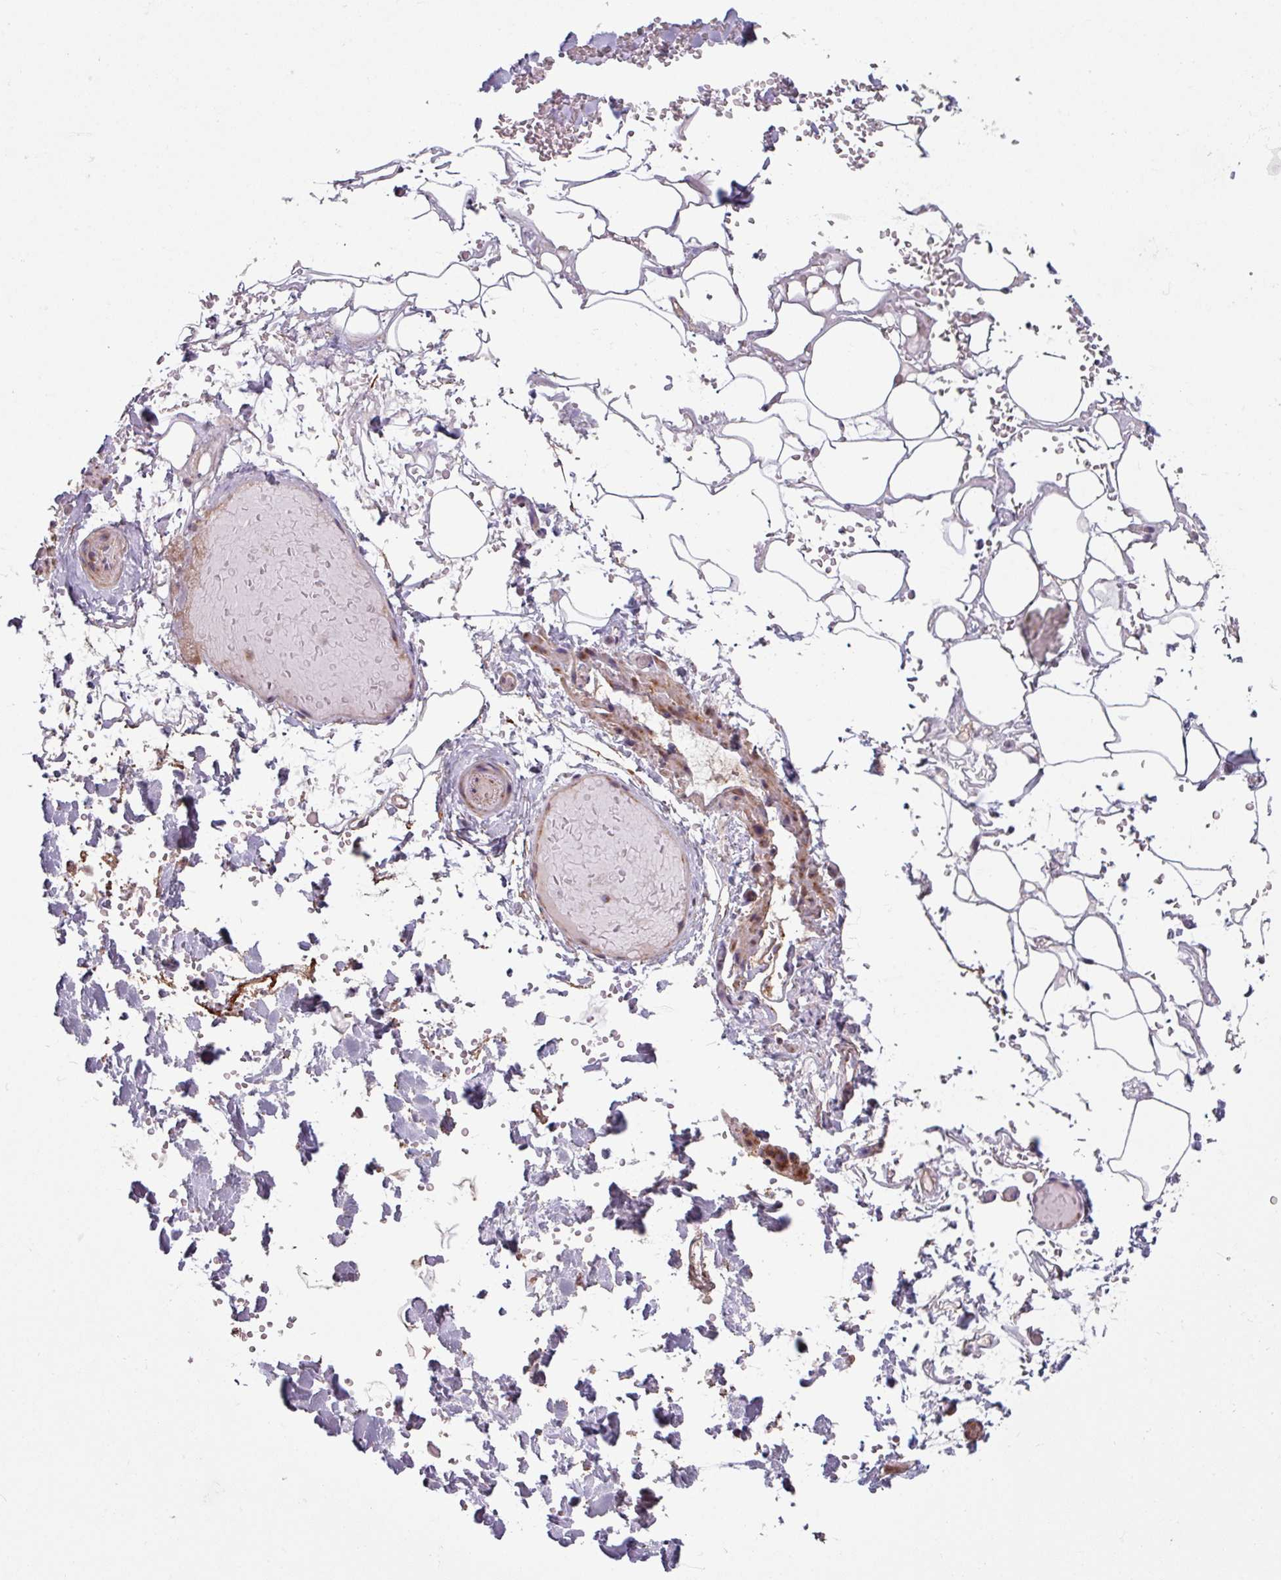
{"staining": {"intensity": "negative", "quantity": "none", "location": "none"}, "tissue": "adipose tissue", "cell_type": "Adipocytes", "image_type": "normal", "snomed": [{"axis": "morphology", "description": "Normal tissue, NOS"}, {"axis": "topography", "description": "Salivary gland"}, {"axis": "topography", "description": "Peripheral nerve tissue"}], "caption": "IHC of normal human adipose tissue demonstrates no expression in adipocytes.", "gene": "COX7C", "patient": {"sex": "male", "age": 38}}